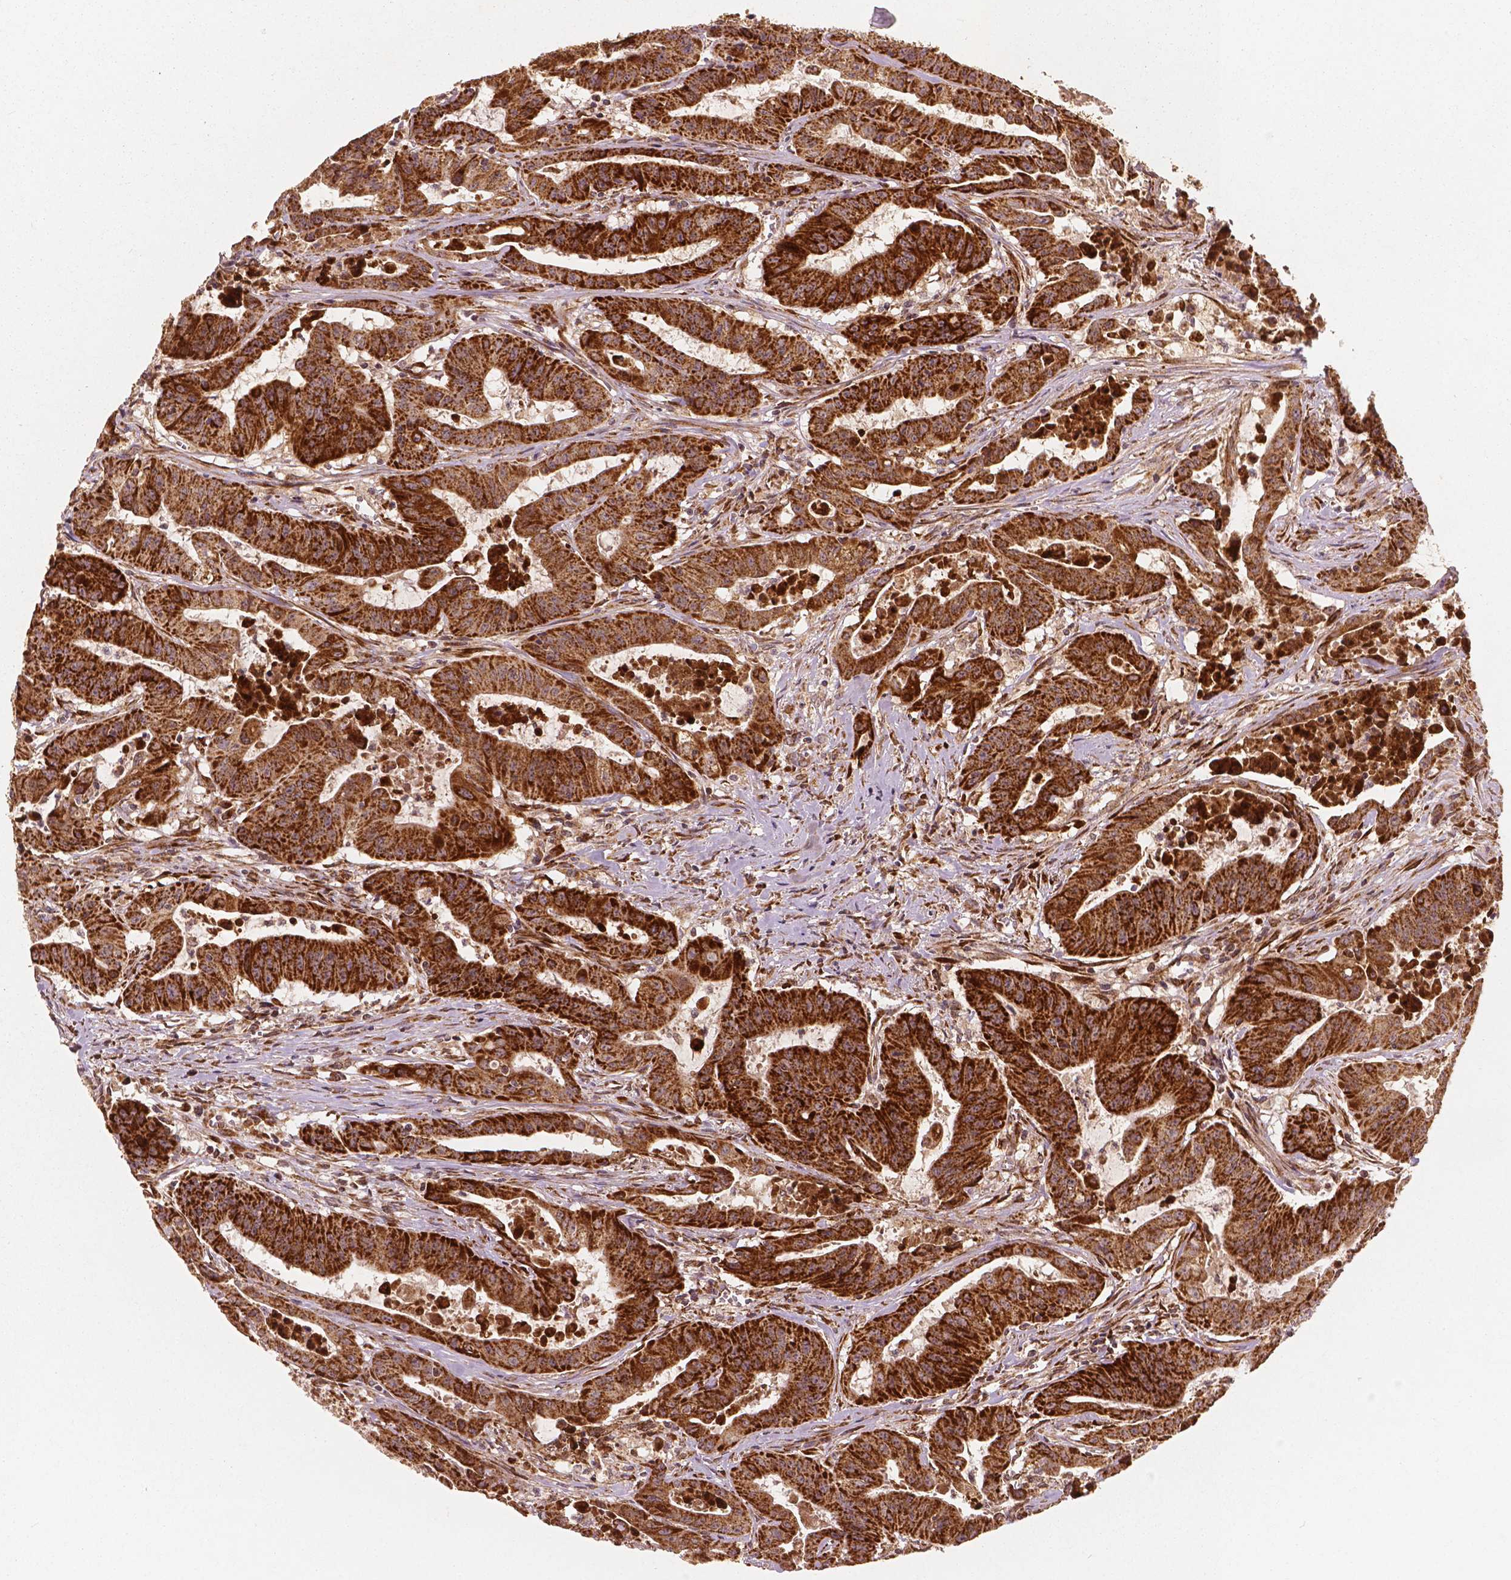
{"staining": {"intensity": "strong", "quantity": ">75%", "location": "cytoplasmic/membranous"}, "tissue": "colorectal cancer", "cell_type": "Tumor cells", "image_type": "cancer", "snomed": [{"axis": "morphology", "description": "Adenocarcinoma, NOS"}, {"axis": "topography", "description": "Colon"}], "caption": "A high amount of strong cytoplasmic/membranous positivity is seen in about >75% of tumor cells in colorectal cancer (adenocarcinoma) tissue.", "gene": "PGAM5", "patient": {"sex": "male", "age": 33}}